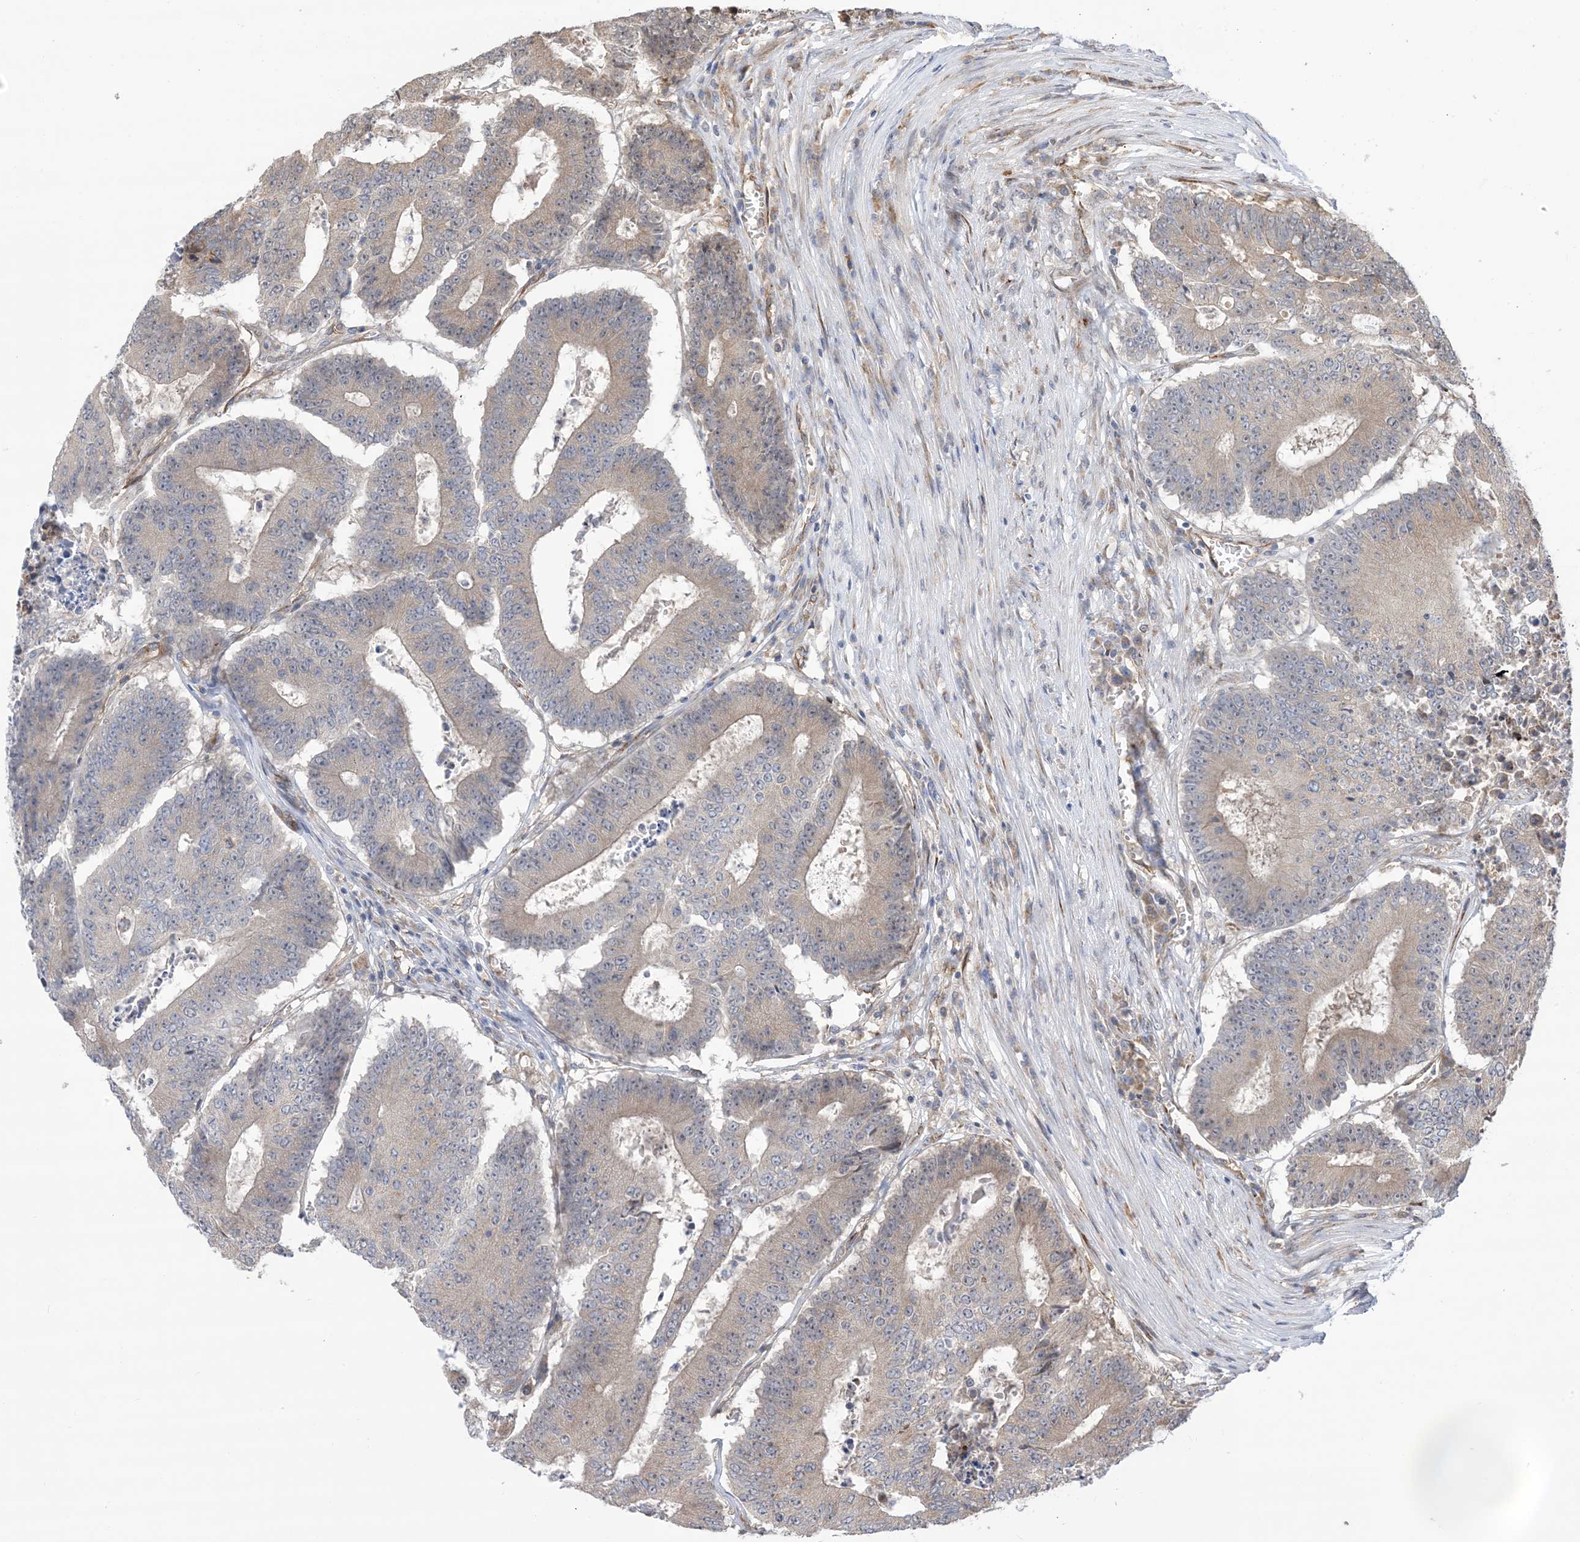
{"staining": {"intensity": "moderate", "quantity": "25%-75%", "location": "cytoplasmic/membranous"}, "tissue": "colorectal cancer", "cell_type": "Tumor cells", "image_type": "cancer", "snomed": [{"axis": "morphology", "description": "Adenocarcinoma, NOS"}, {"axis": "topography", "description": "Colon"}], "caption": "DAB immunohistochemical staining of colorectal cancer (adenocarcinoma) shows moderate cytoplasmic/membranous protein staining in about 25%-75% of tumor cells. (brown staining indicates protein expression, while blue staining denotes nuclei).", "gene": "CLEC16A", "patient": {"sex": "male", "age": 87}}